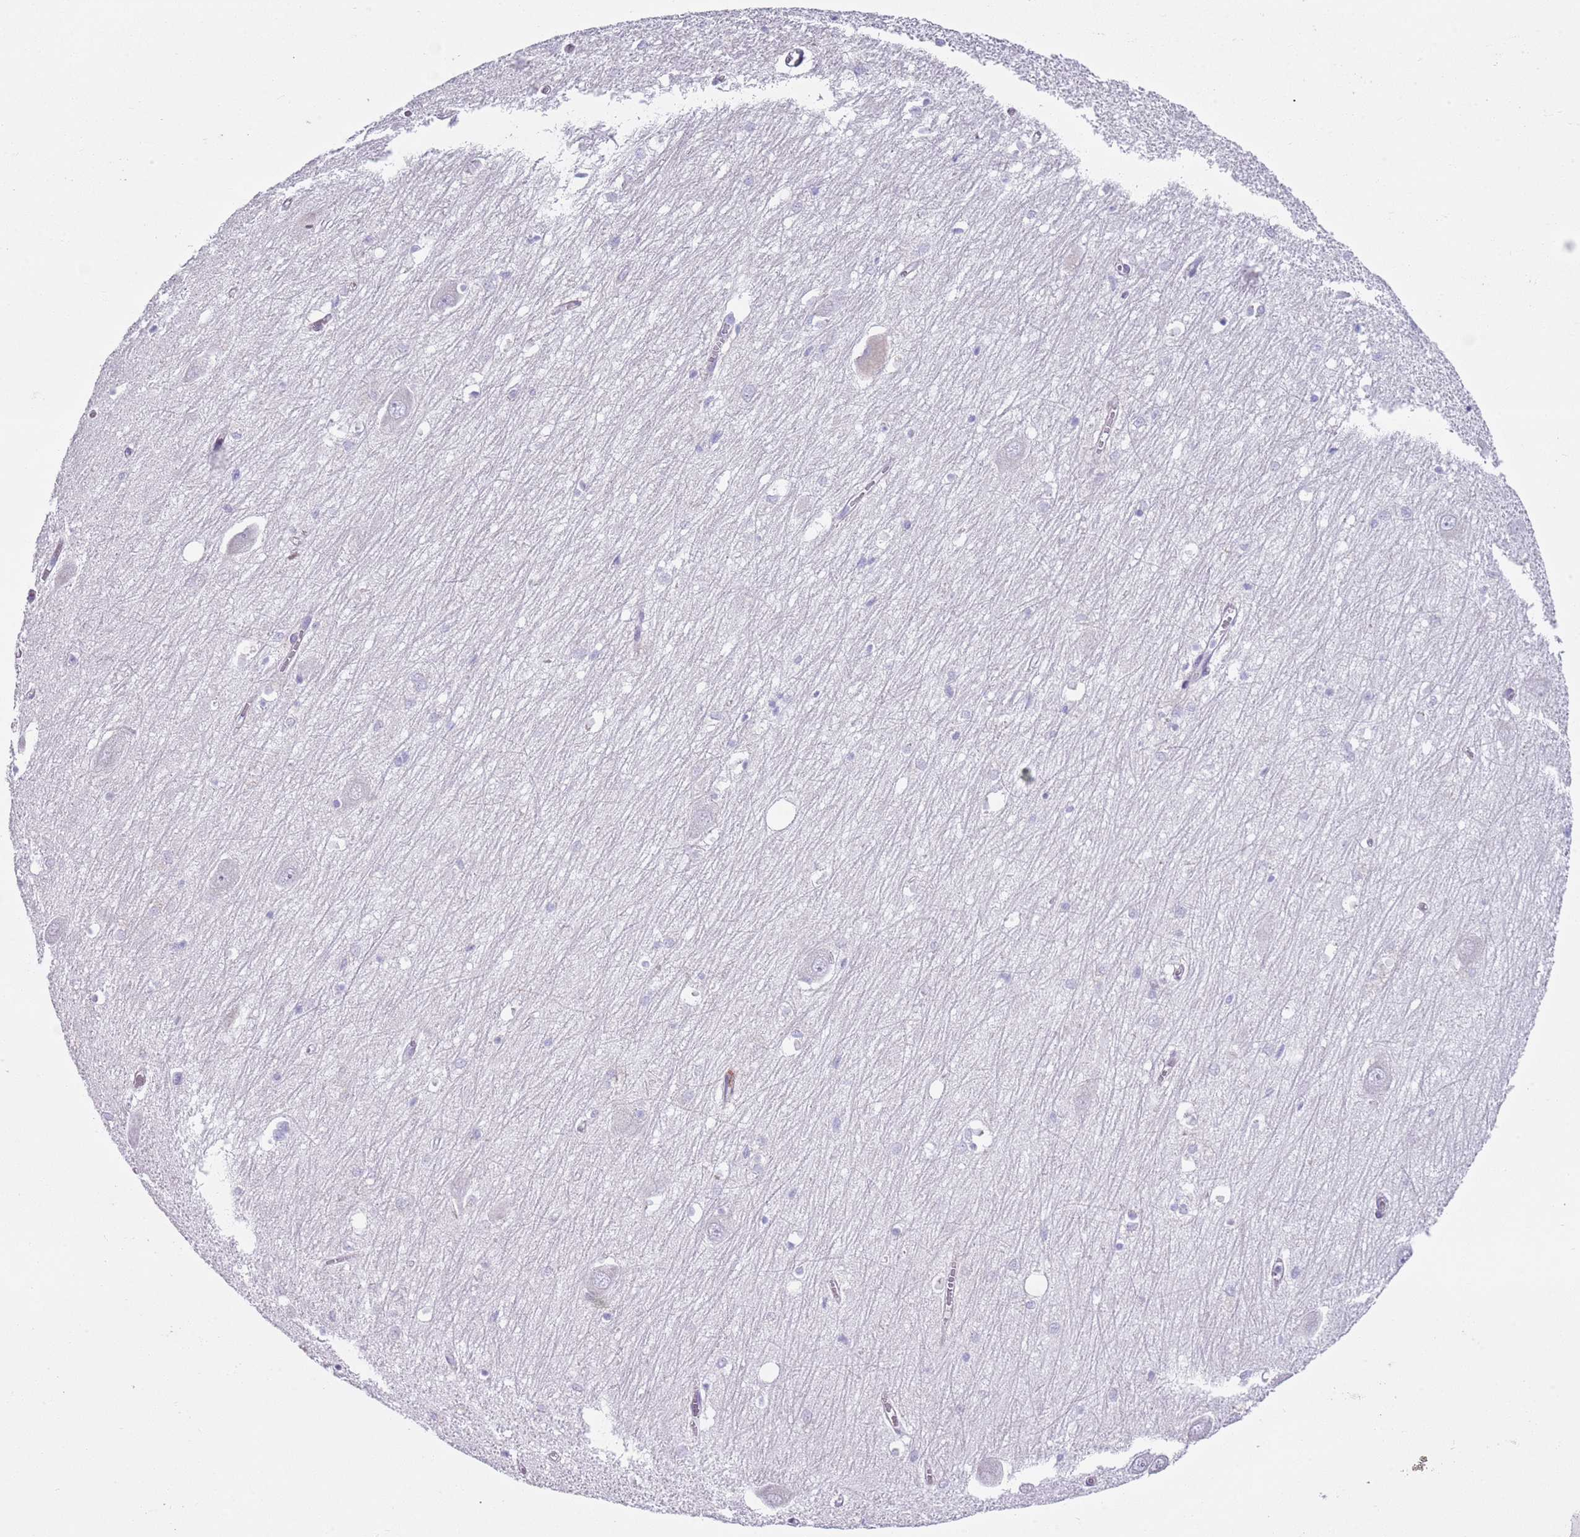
{"staining": {"intensity": "negative", "quantity": "none", "location": "none"}, "tissue": "hippocampus", "cell_type": "Glial cells", "image_type": "normal", "snomed": [{"axis": "morphology", "description": "Normal tissue, NOS"}, {"axis": "topography", "description": "Hippocampus"}], "caption": "There is no significant expression in glial cells of hippocampus. (Stains: DAB (3,3'-diaminobenzidine) IHC with hematoxylin counter stain, Microscopy: brightfield microscopy at high magnification).", "gene": "CD177", "patient": {"sex": "male", "age": 70}}